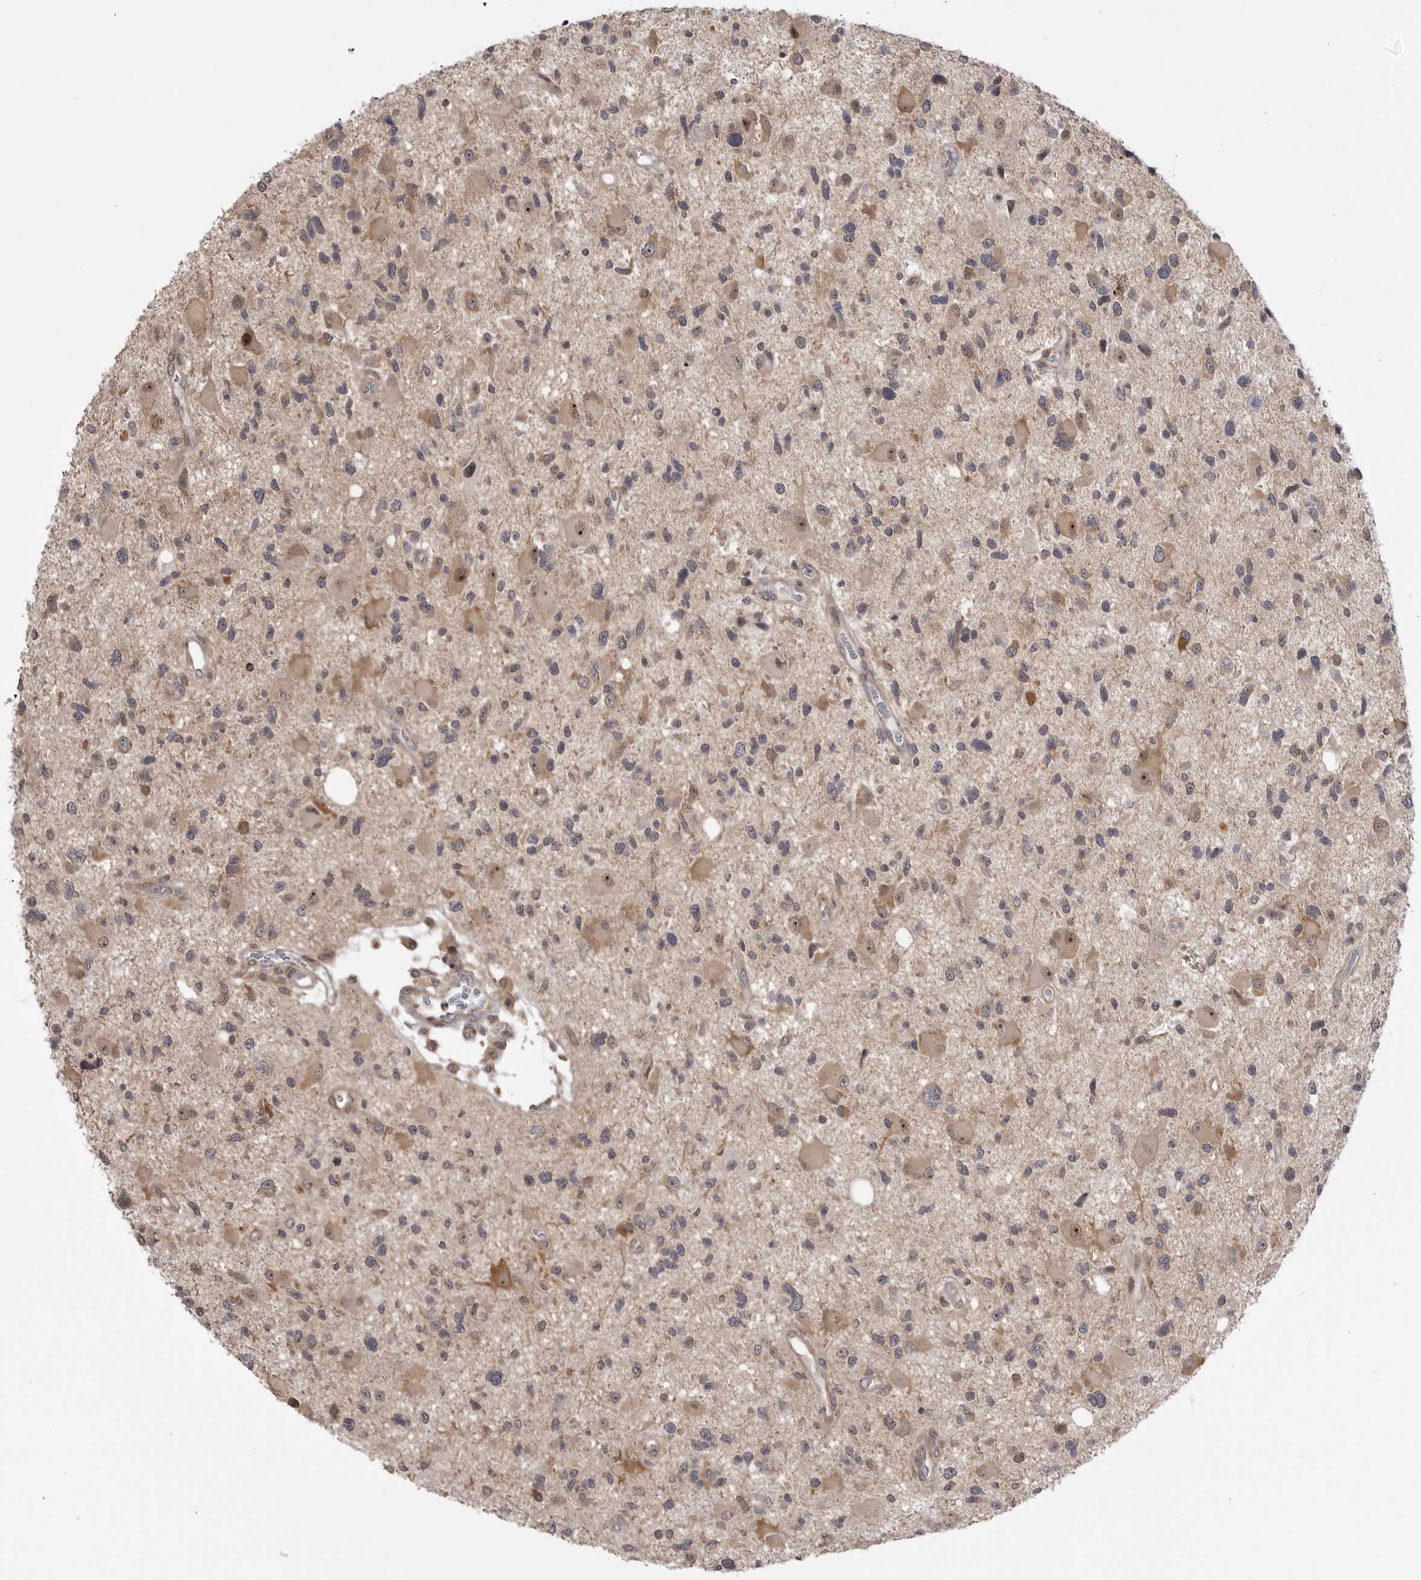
{"staining": {"intensity": "weak", "quantity": "<25%", "location": "cytoplasmic/membranous"}, "tissue": "glioma", "cell_type": "Tumor cells", "image_type": "cancer", "snomed": [{"axis": "morphology", "description": "Glioma, malignant, High grade"}, {"axis": "topography", "description": "Brain"}], "caption": "The IHC histopathology image has no significant expression in tumor cells of glioma tissue. The staining is performed using DAB (3,3'-diaminobenzidine) brown chromogen with nuclei counter-stained in using hematoxylin.", "gene": "PTK2B", "patient": {"sex": "male", "age": 33}}